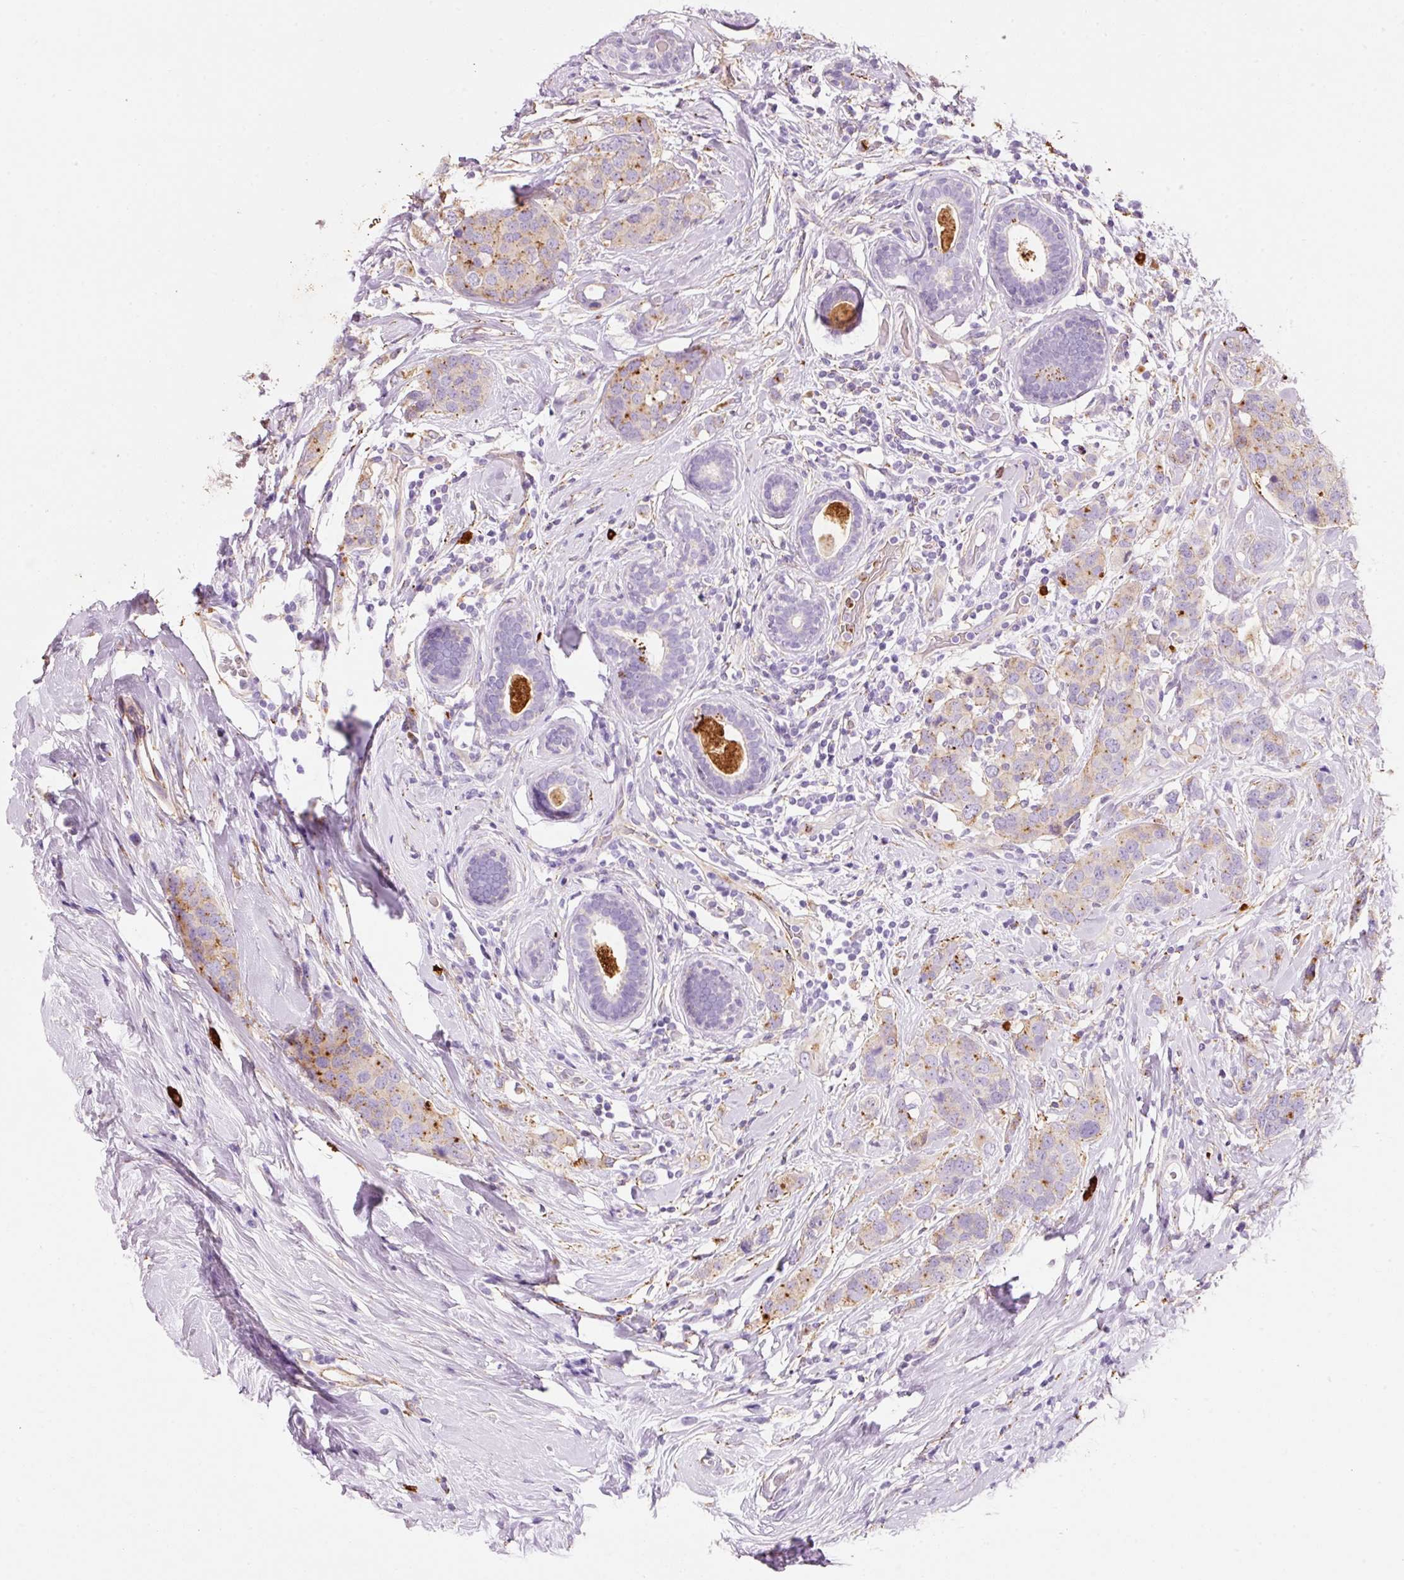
{"staining": {"intensity": "moderate", "quantity": "<25%", "location": "cytoplasmic/membranous"}, "tissue": "breast cancer", "cell_type": "Tumor cells", "image_type": "cancer", "snomed": [{"axis": "morphology", "description": "Lobular carcinoma"}, {"axis": "topography", "description": "Breast"}], "caption": "Tumor cells reveal low levels of moderate cytoplasmic/membranous expression in about <25% of cells in human breast lobular carcinoma.", "gene": "TMC8", "patient": {"sex": "female", "age": 59}}